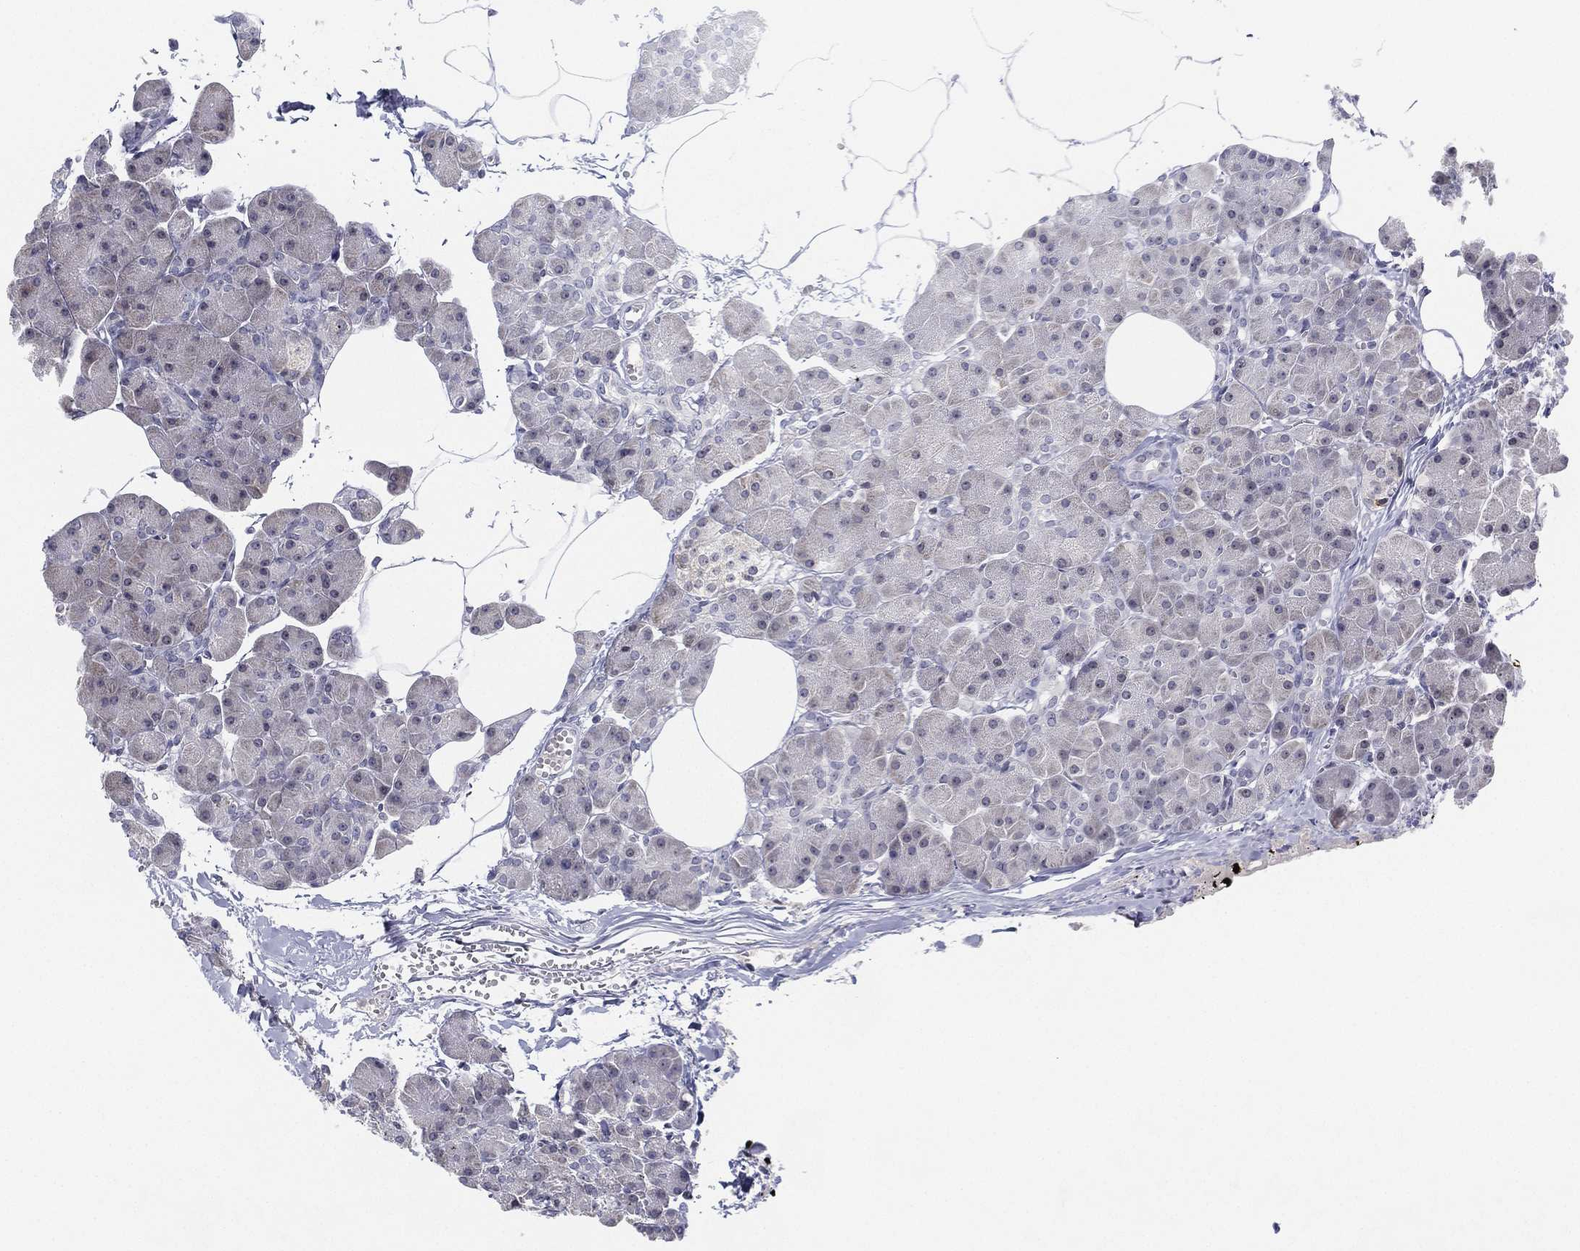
{"staining": {"intensity": "weak", "quantity": "<25%", "location": "cytoplasmic/membranous"}, "tissue": "pancreas", "cell_type": "Exocrine glandular cells", "image_type": "normal", "snomed": [{"axis": "morphology", "description": "Normal tissue, NOS"}, {"axis": "topography", "description": "Pancreas"}], "caption": "IHC image of unremarkable human pancreas stained for a protein (brown), which demonstrates no expression in exocrine glandular cells.", "gene": "MS4A8", "patient": {"sex": "female", "age": 45}}